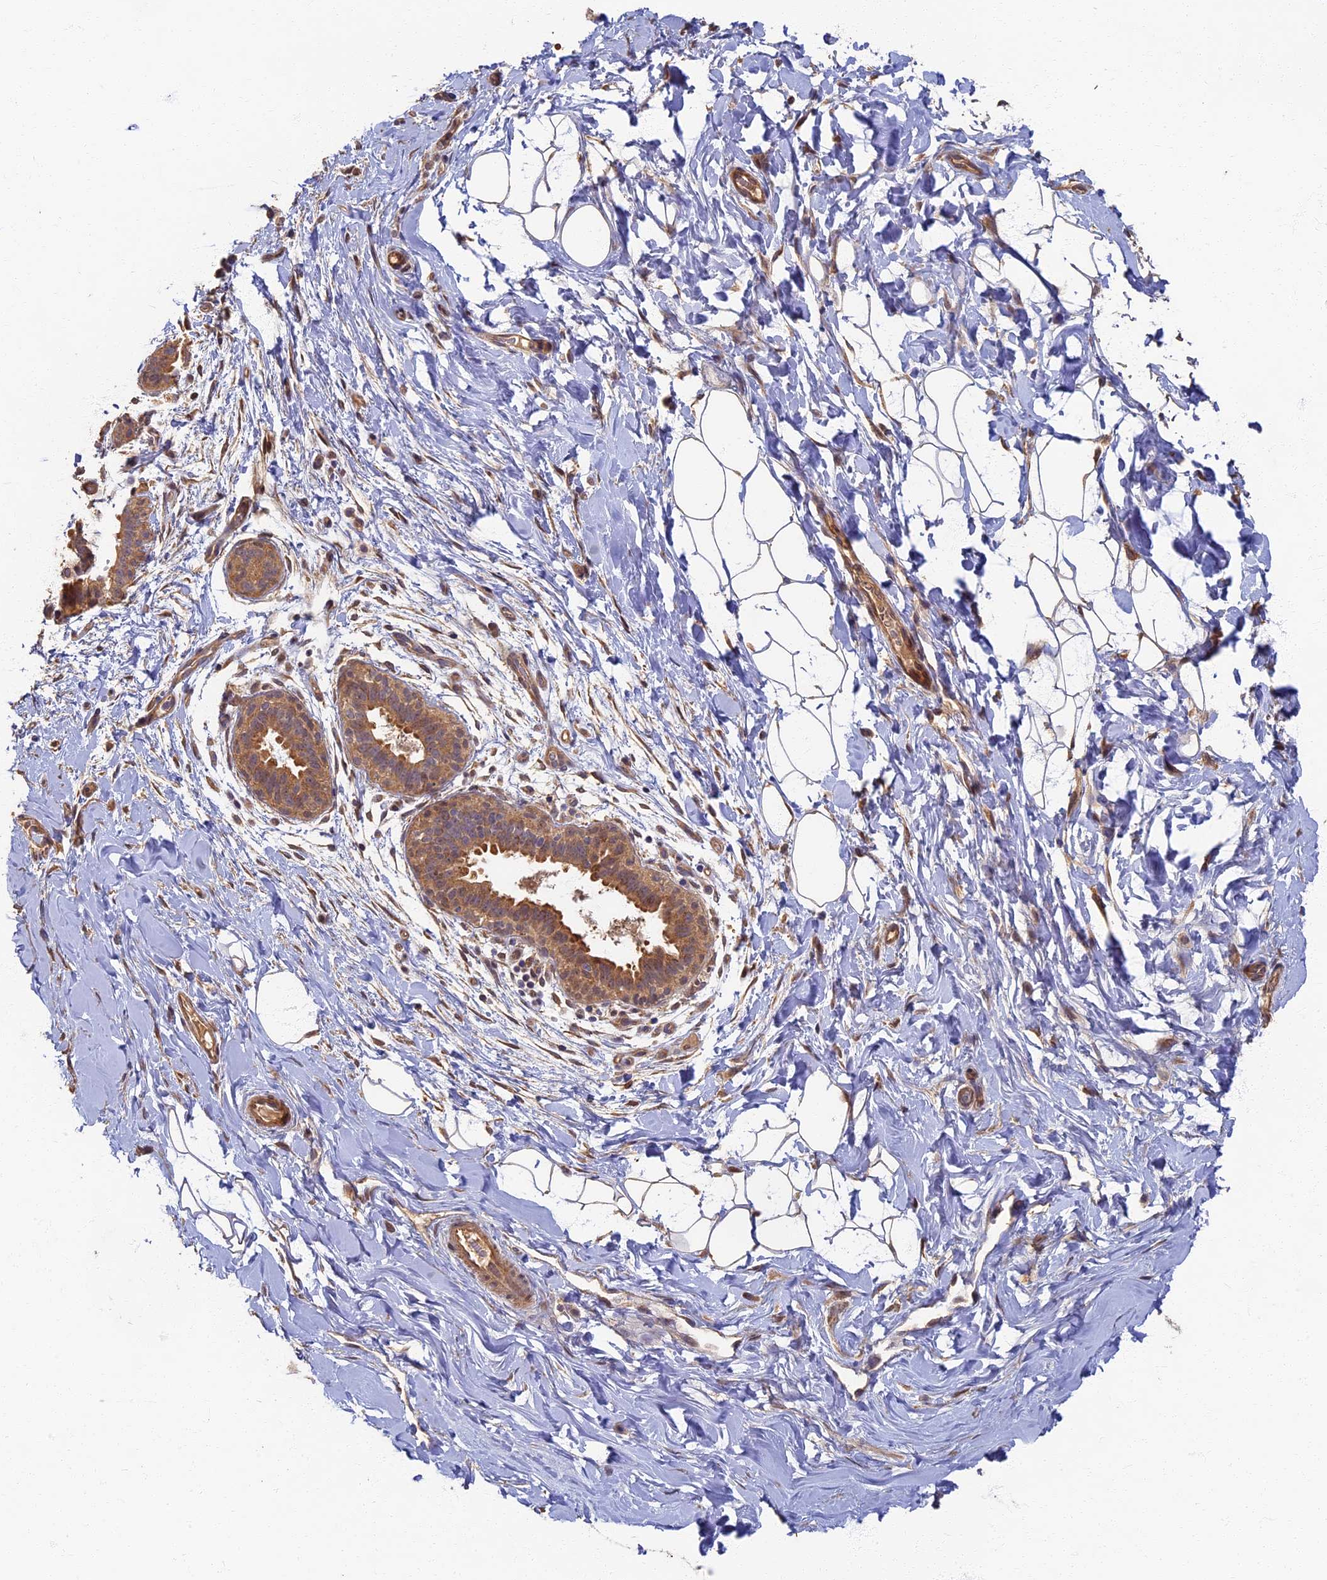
{"staining": {"intensity": "moderate", "quantity": ">75%", "location": "cytoplasmic/membranous"}, "tissue": "adipose tissue", "cell_type": "Adipocytes", "image_type": "normal", "snomed": [{"axis": "morphology", "description": "Normal tissue, NOS"}, {"axis": "topography", "description": "Breast"}], "caption": "IHC micrograph of normal adipose tissue: adipose tissue stained using IHC exhibits medium levels of moderate protein expression localized specifically in the cytoplasmic/membranous of adipocytes, appearing as a cytoplasmic/membranous brown color.", "gene": "RSPH3", "patient": {"sex": "female", "age": 26}}